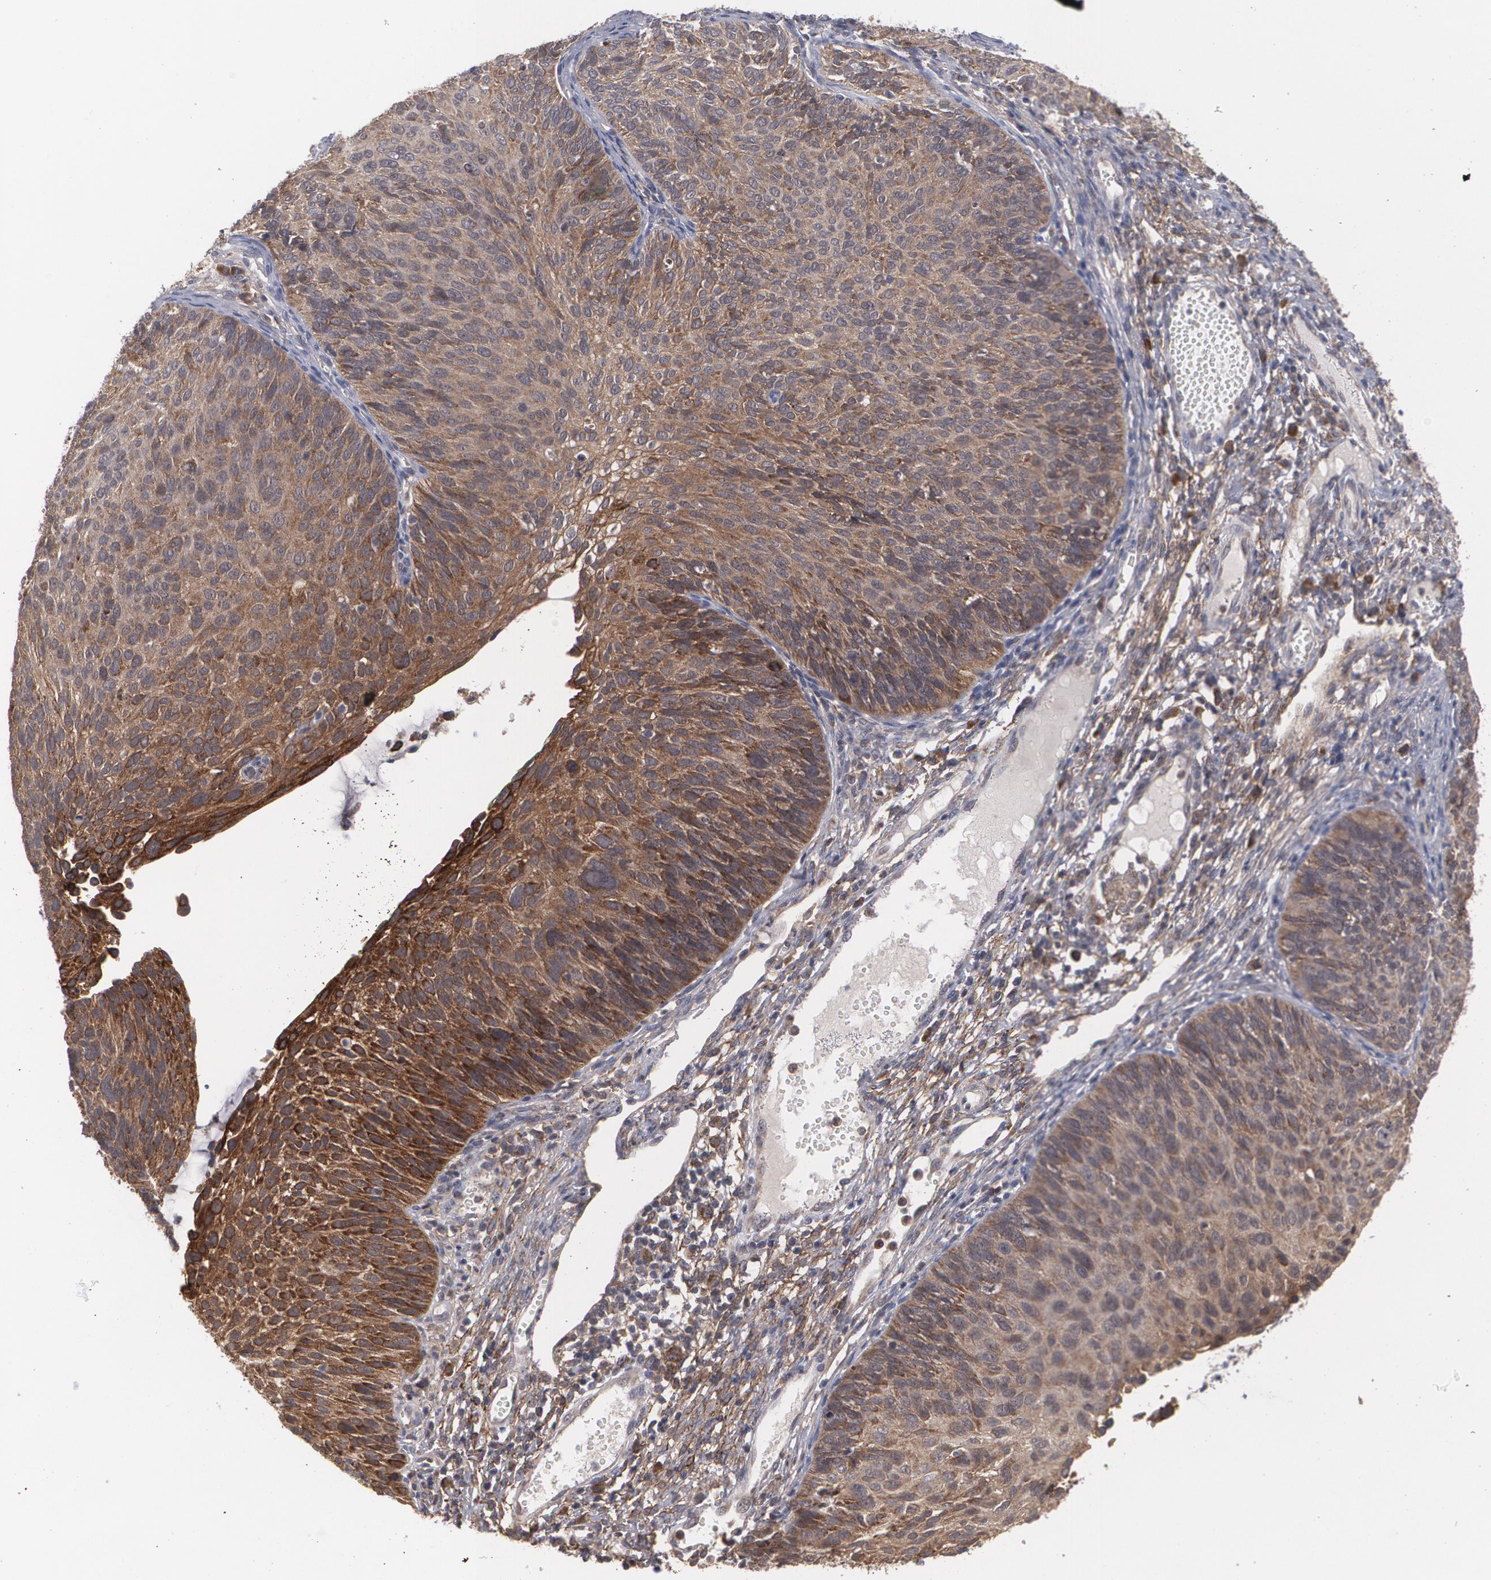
{"staining": {"intensity": "moderate", "quantity": ">75%", "location": "cytoplasmic/membranous"}, "tissue": "cervical cancer", "cell_type": "Tumor cells", "image_type": "cancer", "snomed": [{"axis": "morphology", "description": "Squamous cell carcinoma, NOS"}, {"axis": "topography", "description": "Cervix"}], "caption": "Protein staining shows moderate cytoplasmic/membranous staining in approximately >75% of tumor cells in cervical squamous cell carcinoma. The staining was performed using DAB (3,3'-diaminobenzidine), with brown indicating positive protein expression. Nuclei are stained blue with hematoxylin.", "gene": "BMP6", "patient": {"sex": "female", "age": 36}}